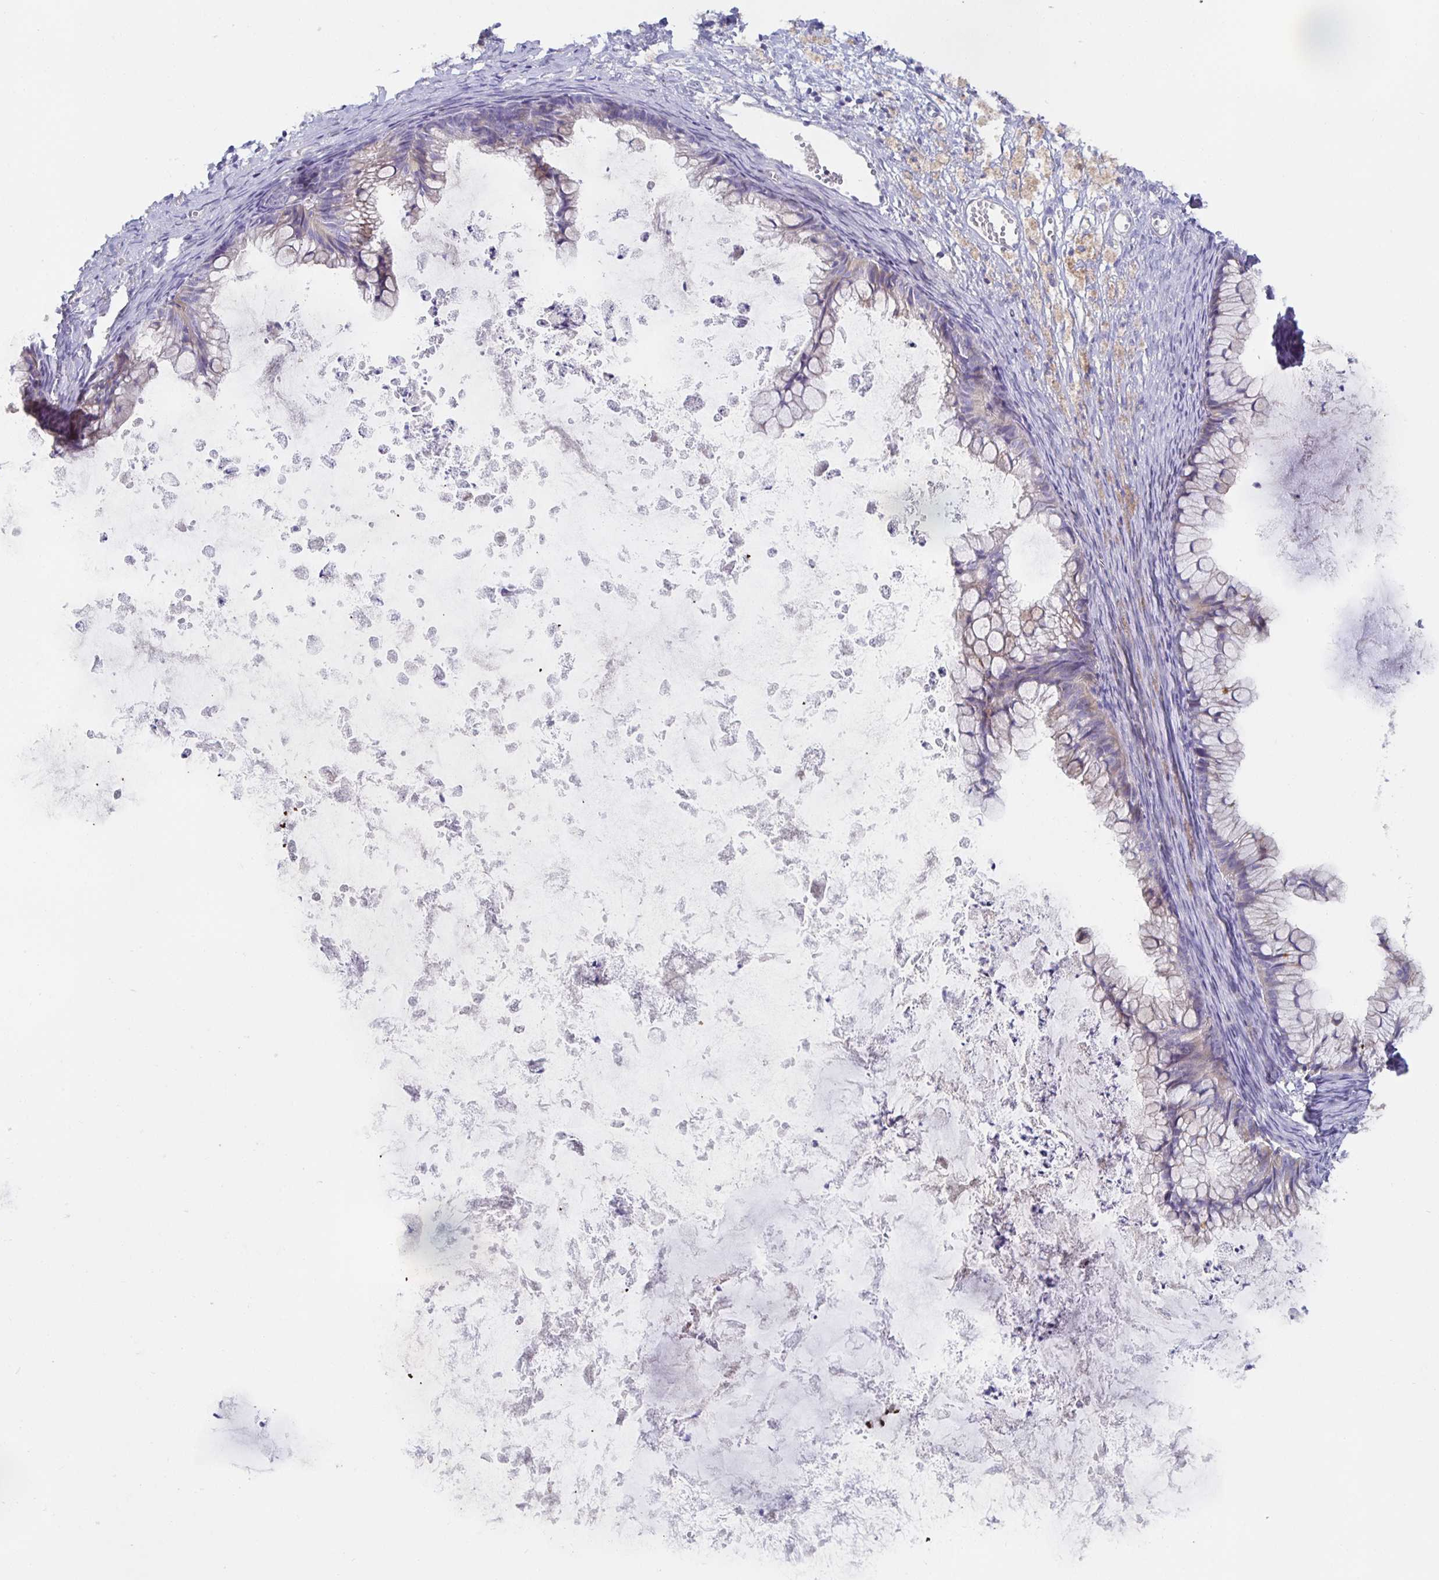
{"staining": {"intensity": "negative", "quantity": "none", "location": "none"}, "tissue": "ovarian cancer", "cell_type": "Tumor cells", "image_type": "cancer", "snomed": [{"axis": "morphology", "description": "Cystadenocarcinoma, mucinous, NOS"}, {"axis": "topography", "description": "Ovary"}], "caption": "Immunohistochemistry (IHC) of human ovarian cancer exhibits no staining in tumor cells.", "gene": "METTL22", "patient": {"sex": "female", "age": 35}}